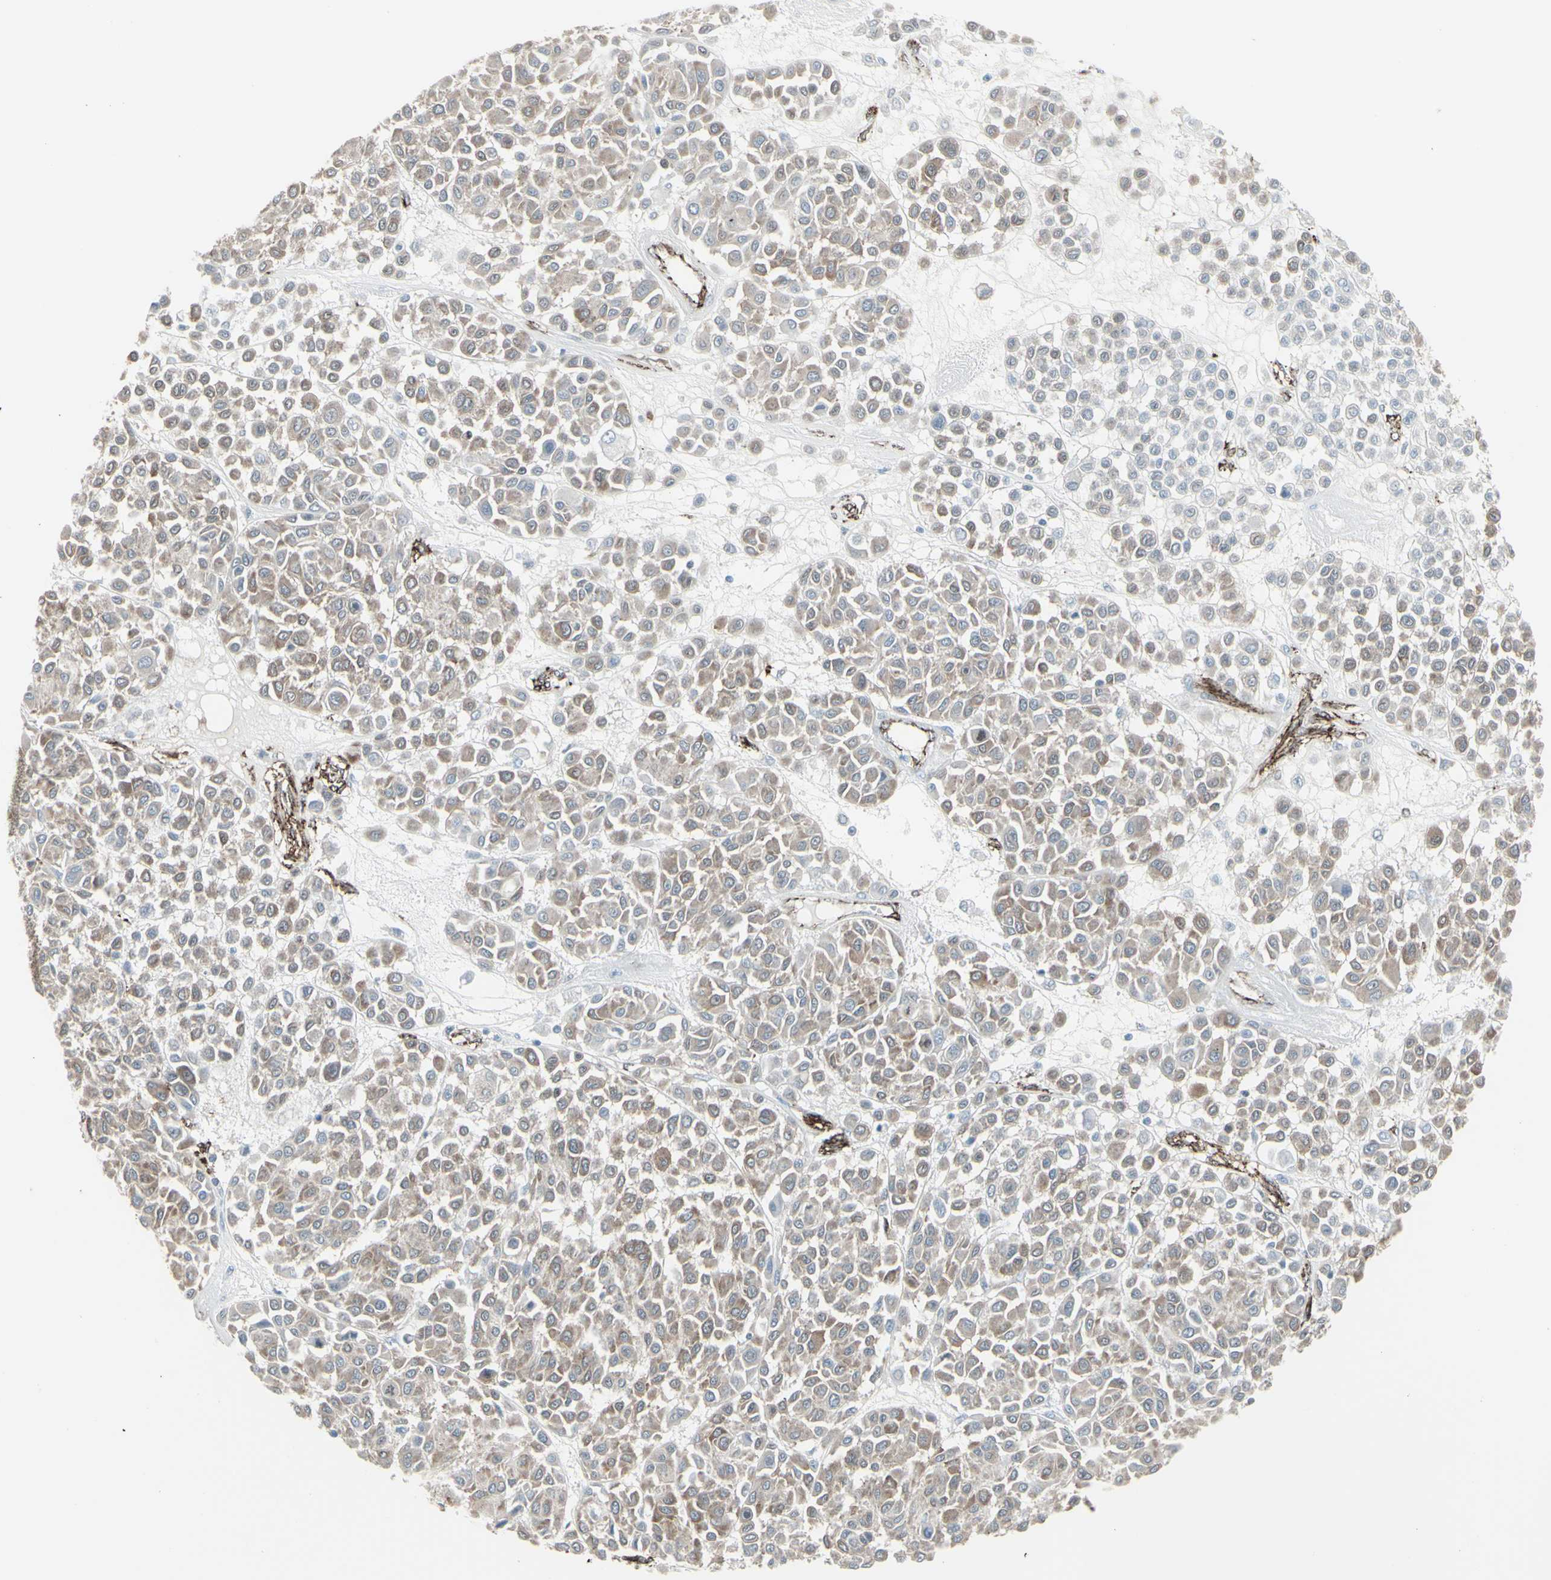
{"staining": {"intensity": "weak", "quantity": ">75%", "location": "cytoplasmic/membranous"}, "tissue": "melanoma", "cell_type": "Tumor cells", "image_type": "cancer", "snomed": [{"axis": "morphology", "description": "Malignant melanoma, Metastatic site"}, {"axis": "topography", "description": "Soft tissue"}], "caption": "IHC of malignant melanoma (metastatic site) shows low levels of weak cytoplasmic/membranous positivity in about >75% of tumor cells. Immunohistochemistry stains the protein in brown and the nuclei are stained blue.", "gene": "GJA1", "patient": {"sex": "male", "age": 41}}